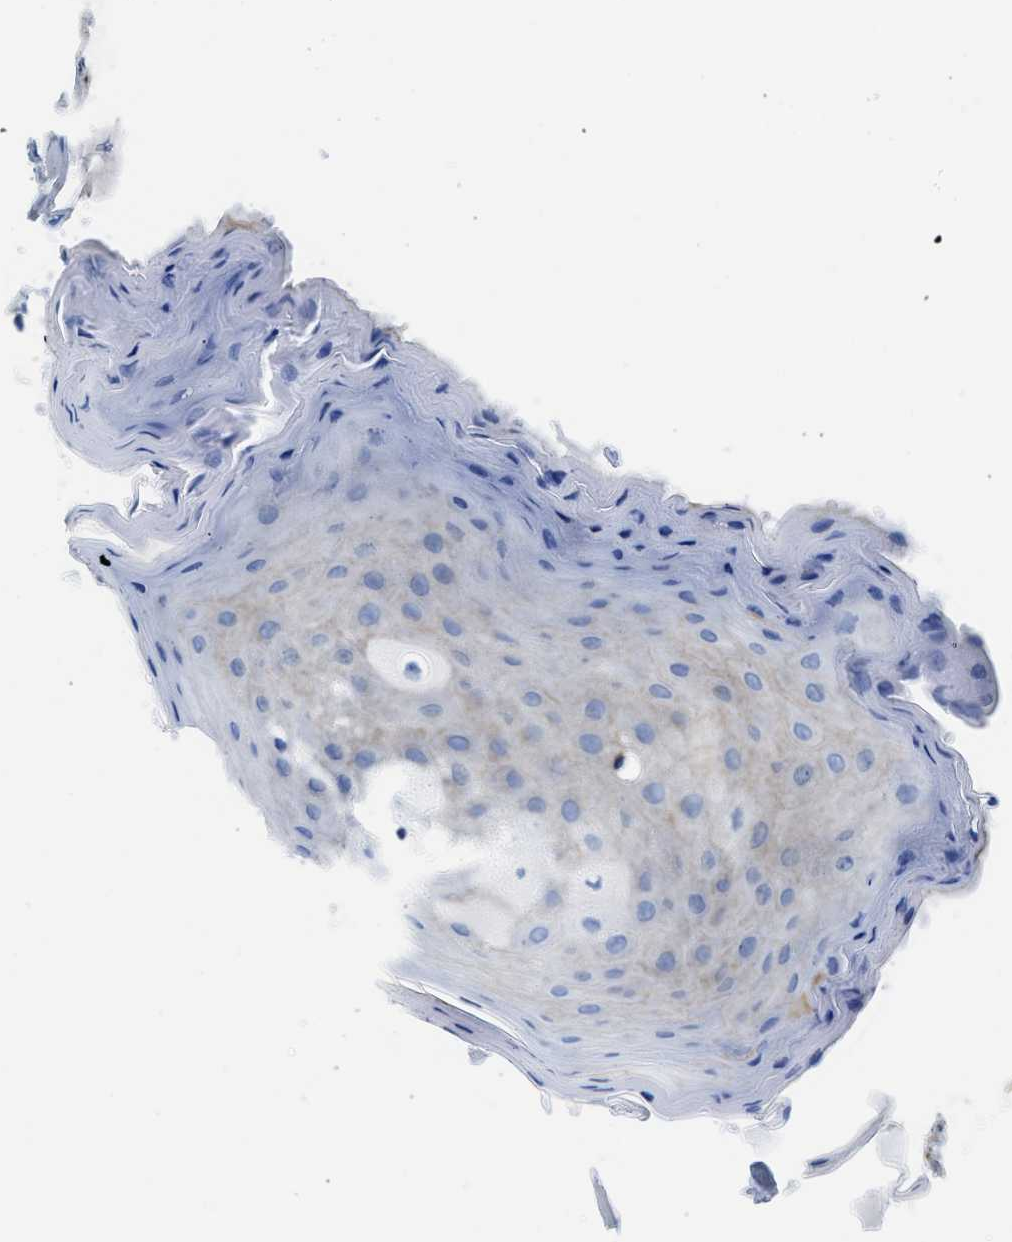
{"staining": {"intensity": "weak", "quantity": ">75%", "location": "cytoplasmic/membranous"}, "tissue": "oral mucosa", "cell_type": "Squamous epithelial cells", "image_type": "normal", "snomed": [{"axis": "morphology", "description": "Normal tissue, NOS"}, {"axis": "morphology", "description": "Squamous cell carcinoma, NOS"}, {"axis": "topography", "description": "Skeletal muscle"}, {"axis": "topography", "description": "Adipose tissue"}, {"axis": "topography", "description": "Vascular tissue"}, {"axis": "topography", "description": "Oral tissue"}, {"axis": "topography", "description": "Peripheral nerve tissue"}, {"axis": "topography", "description": "Head-Neck"}], "caption": "Oral mucosa stained with IHC shows weak cytoplasmic/membranous staining in about >75% of squamous epithelial cells. (DAB (3,3'-diaminobenzidine) IHC with brightfield microscopy, high magnification).", "gene": "CUTA", "patient": {"sex": "male", "age": 71}}